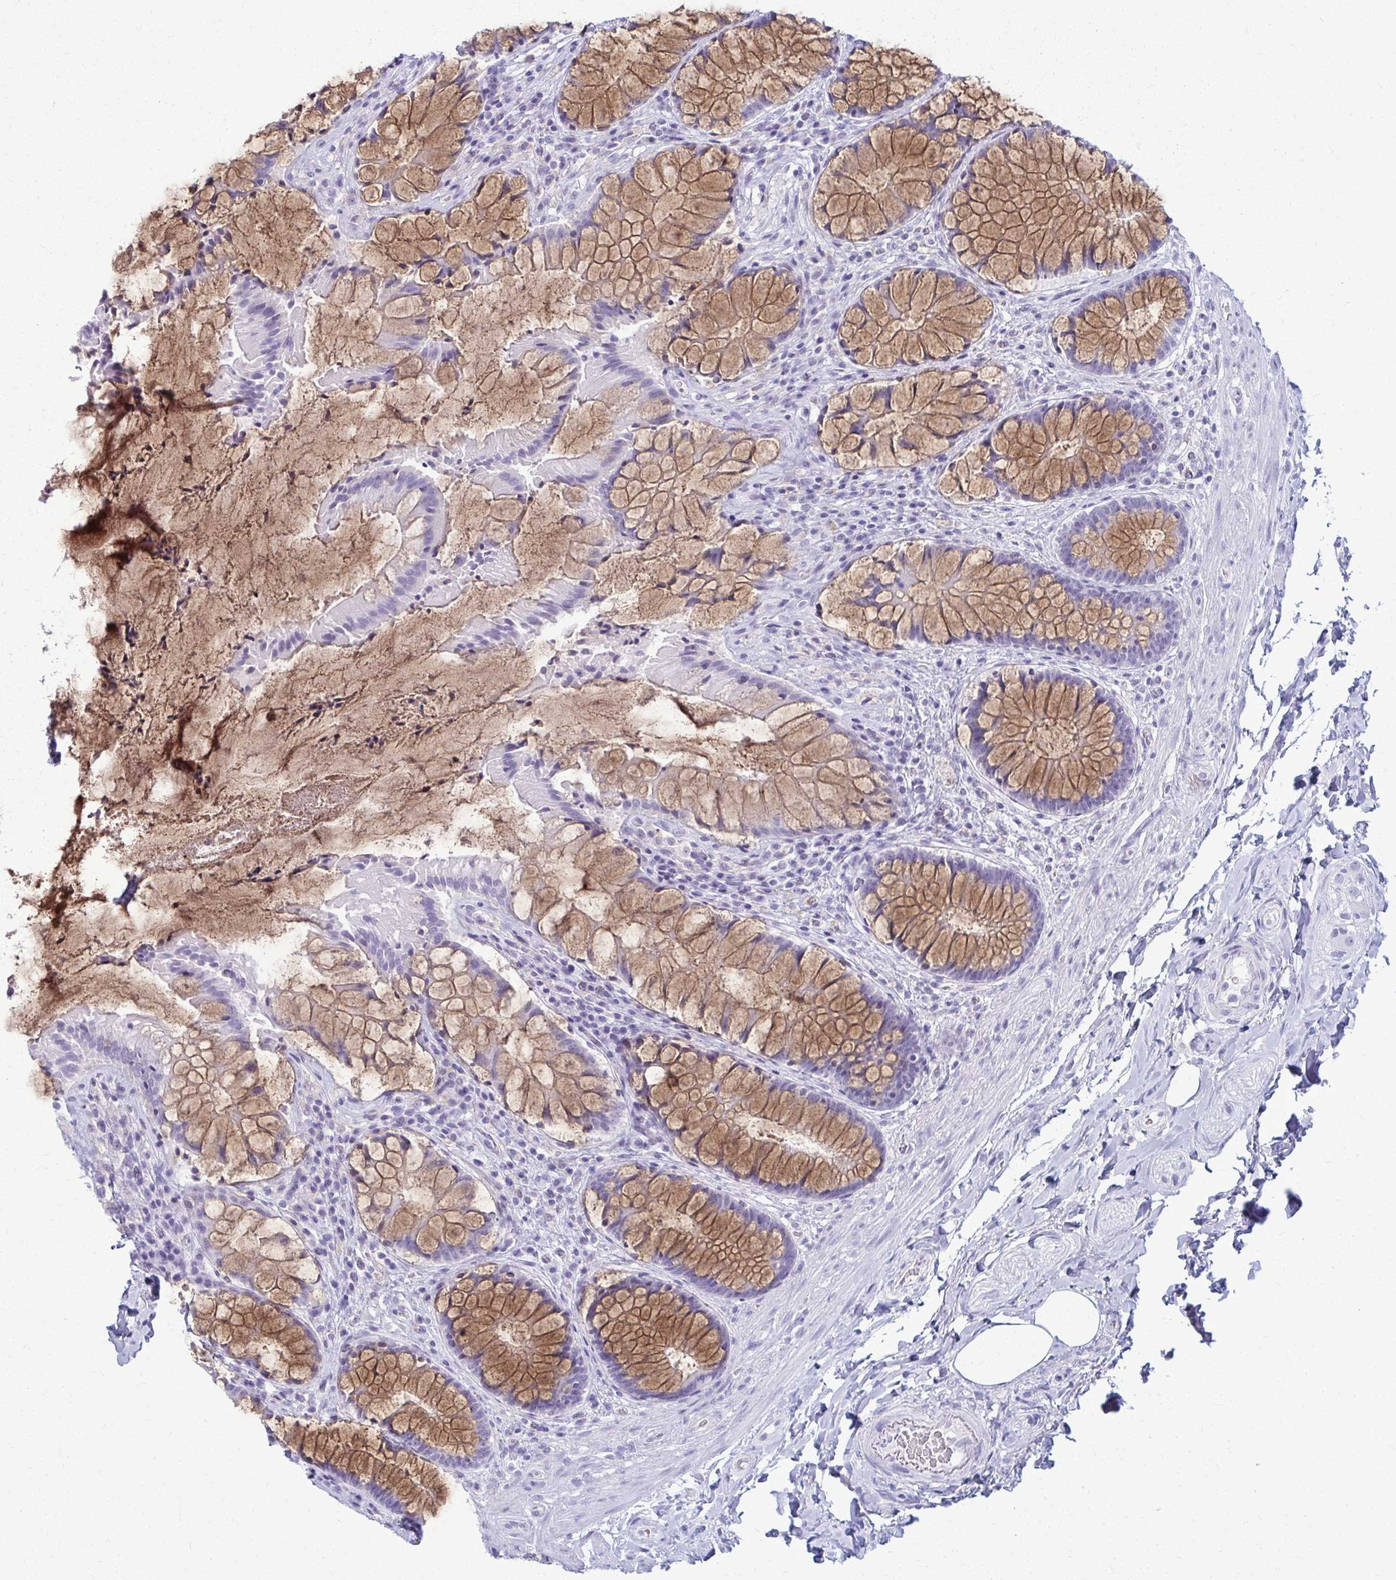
{"staining": {"intensity": "moderate", "quantity": "25%-75%", "location": "cytoplasmic/membranous"}, "tissue": "rectum", "cell_type": "Glandular cells", "image_type": "normal", "snomed": [{"axis": "morphology", "description": "Normal tissue, NOS"}, {"axis": "topography", "description": "Rectum"}], "caption": "The immunohistochemical stain labels moderate cytoplasmic/membranous positivity in glandular cells of unremarkable rectum.", "gene": "ACSM2A", "patient": {"sex": "female", "age": 58}}